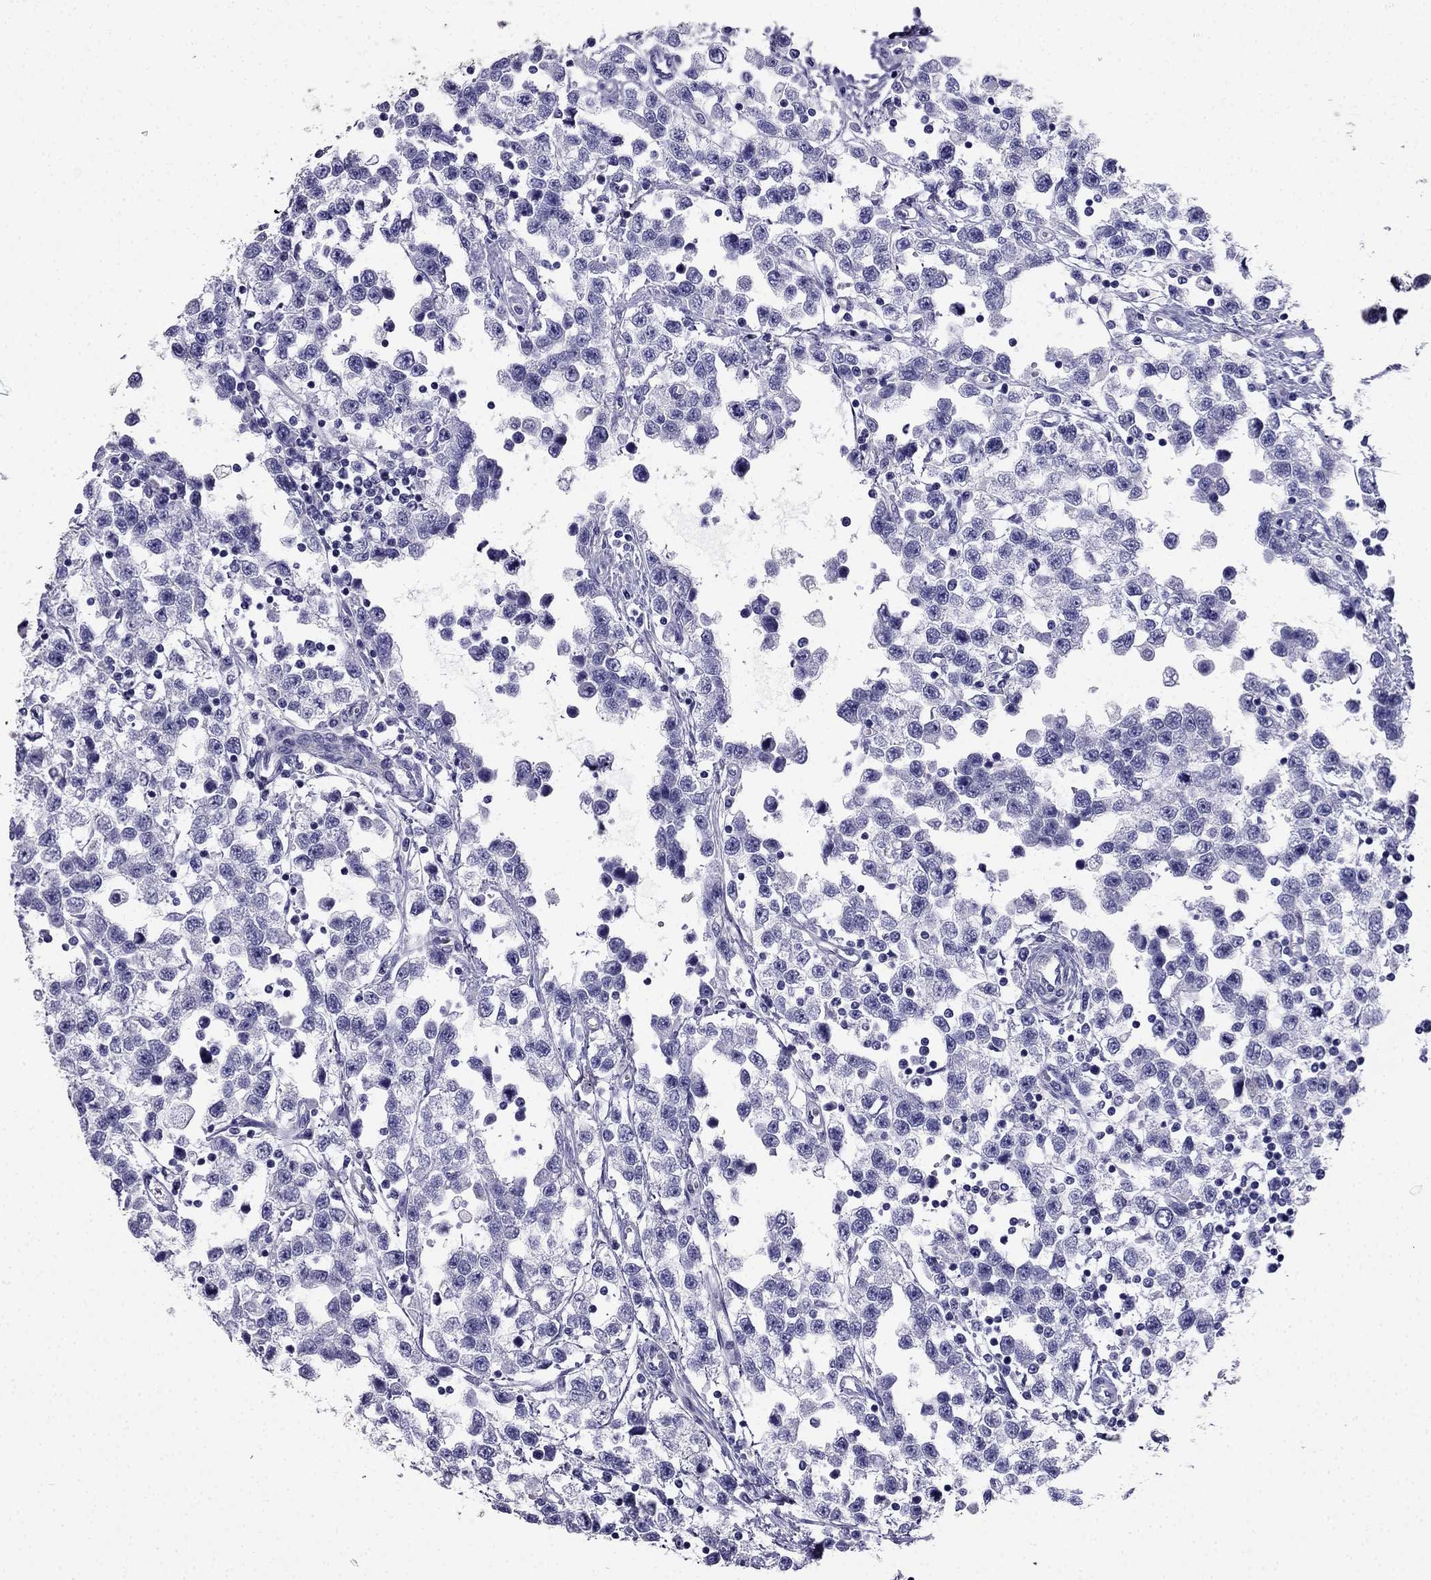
{"staining": {"intensity": "negative", "quantity": "none", "location": "none"}, "tissue": "testis cancer", "cell_type": "Tumor cells", "image_type": "cancer", "snomed": [{"axis": "morphology", "description": "Seminoma, NOS"}, {"axis": "topography", "description": "Testis"}], "caption": "A micrograph of human testis cancer (seminoma) is negative for staining in tumor cells. The staining was performed using DAB (3,3'-diaminobenzidine) to visualize the protein expression in brown, while the nuclei were stained in blue with hematoxylin (Magnification: 20x).", "gene": "PTH", "patient": {"sex": "male", "age": 34}}